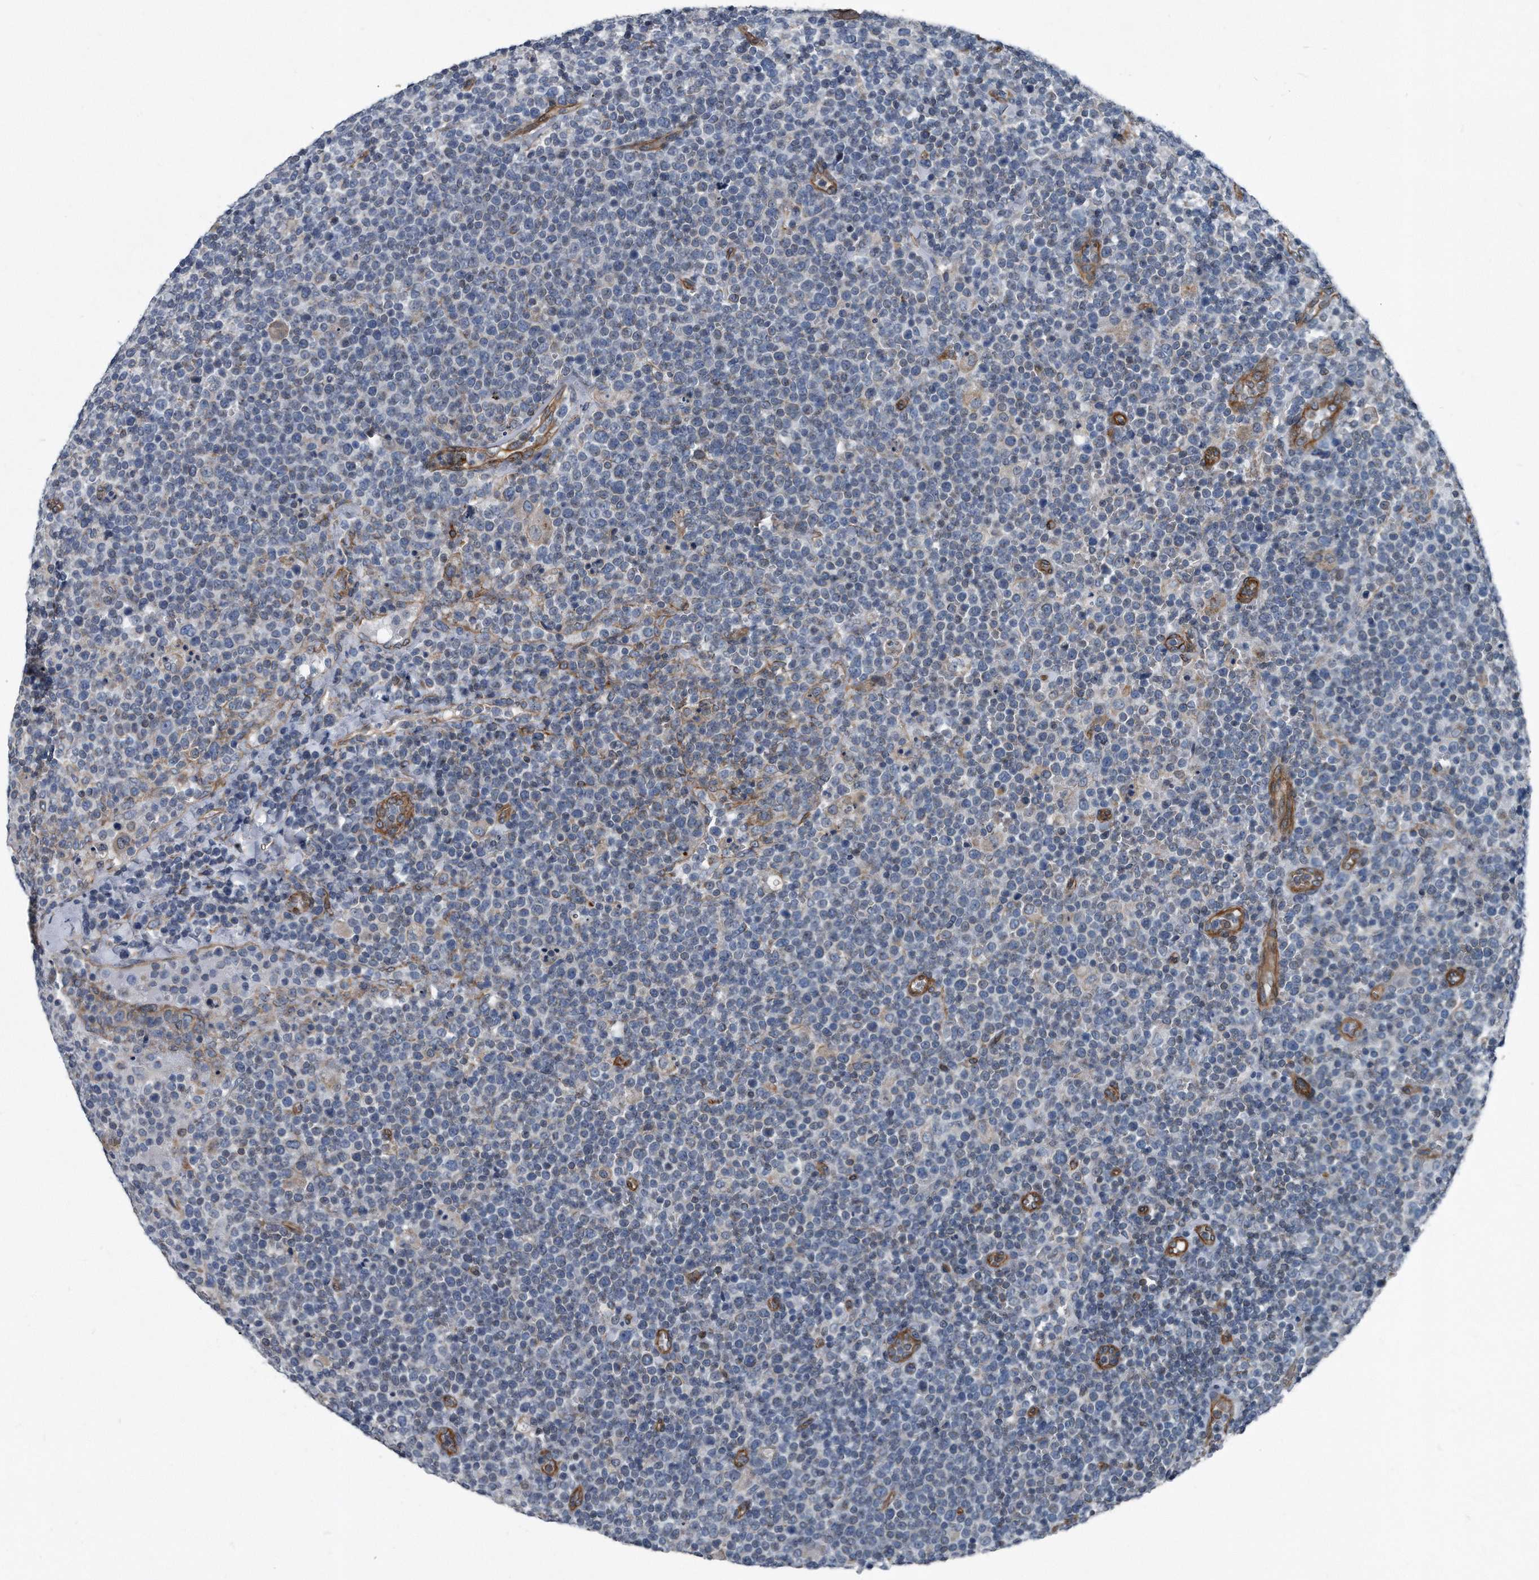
{"staining": {"intensity": "negative", "quantity": "none", "location": "none"}, "tissue": "lymphoma", "cell_type": "Tumor cells", "image_type": "cancer", "snomed": [{"axis": "morphology", "description": "Malignant lymphoma, non-Hodgkin's type, High grade"}, {"axis": "topography", "description": "Lymph node"}], "caption": "Human lymphoma stained for a protein using immunohistochemistry (IHC) demonstrates no expression in tumor cells.", "gene": "PLEC", "patient": {"sex": "male", "age": 61}}